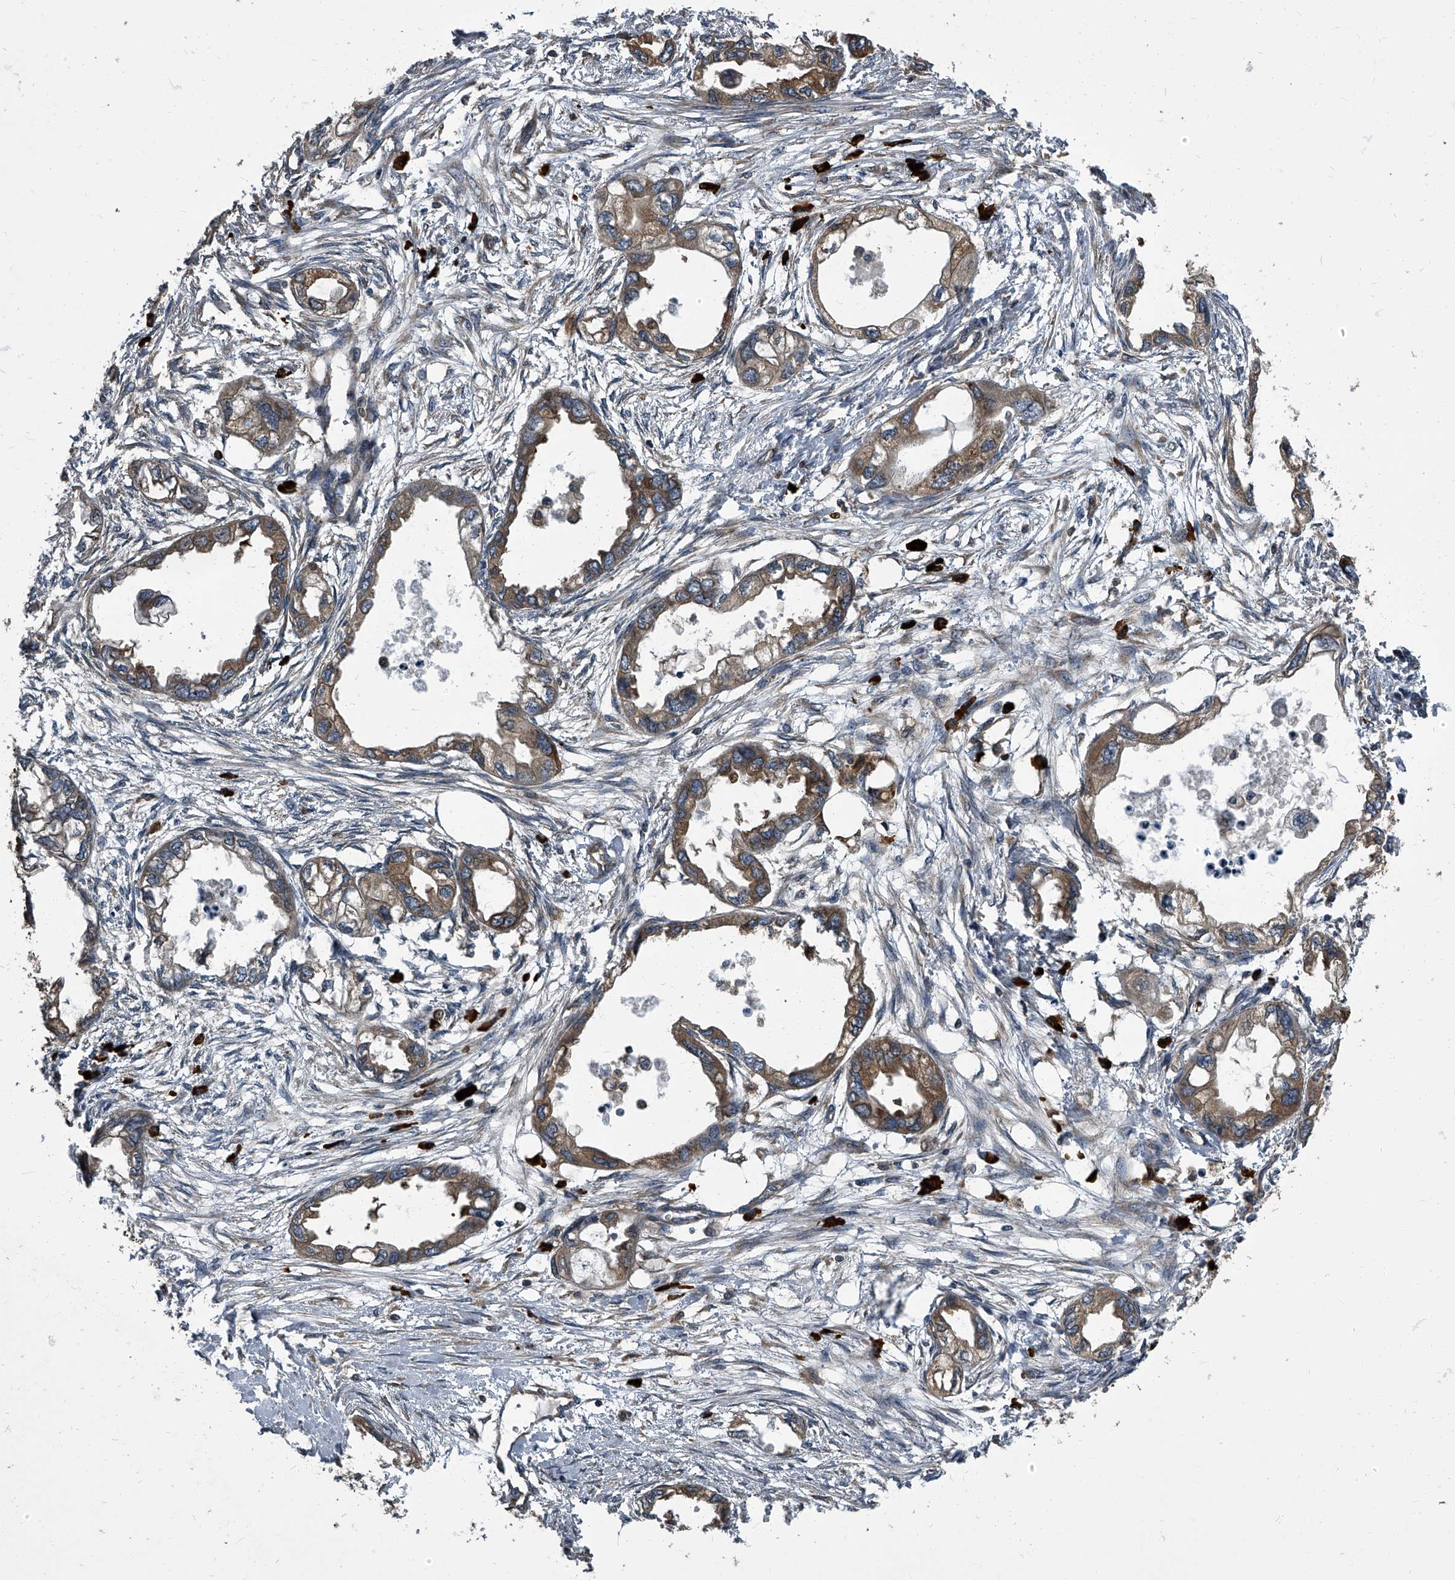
{"staining": {"intensity": "moderate", "quantity": ">75%", "location": "cytoplasmic/membranous"}, "tissue": "endometrial cancer", "cell_type": "Tumor cells", "image_type": "cancer", "snomed": [{"axis": "morphology", "description": "Adenocarcinoma, NOS"}, {"axis": "morphology", "description": "Adenocarcinoma, metastatic, NOS"}, {"axis": "topography", "description": "Adipose tissue"}, {"axis": "topography", "description": "Endometrium"}], "caption": "A histopathology image showing moderate cytoplasmic/membranous positivity in about >75% of tumor cells in endometrial cancer, as visualized by brown immunohistochemical staining.", "gene": "CDV3", "patient": {"sex": "female", "age": 67}}